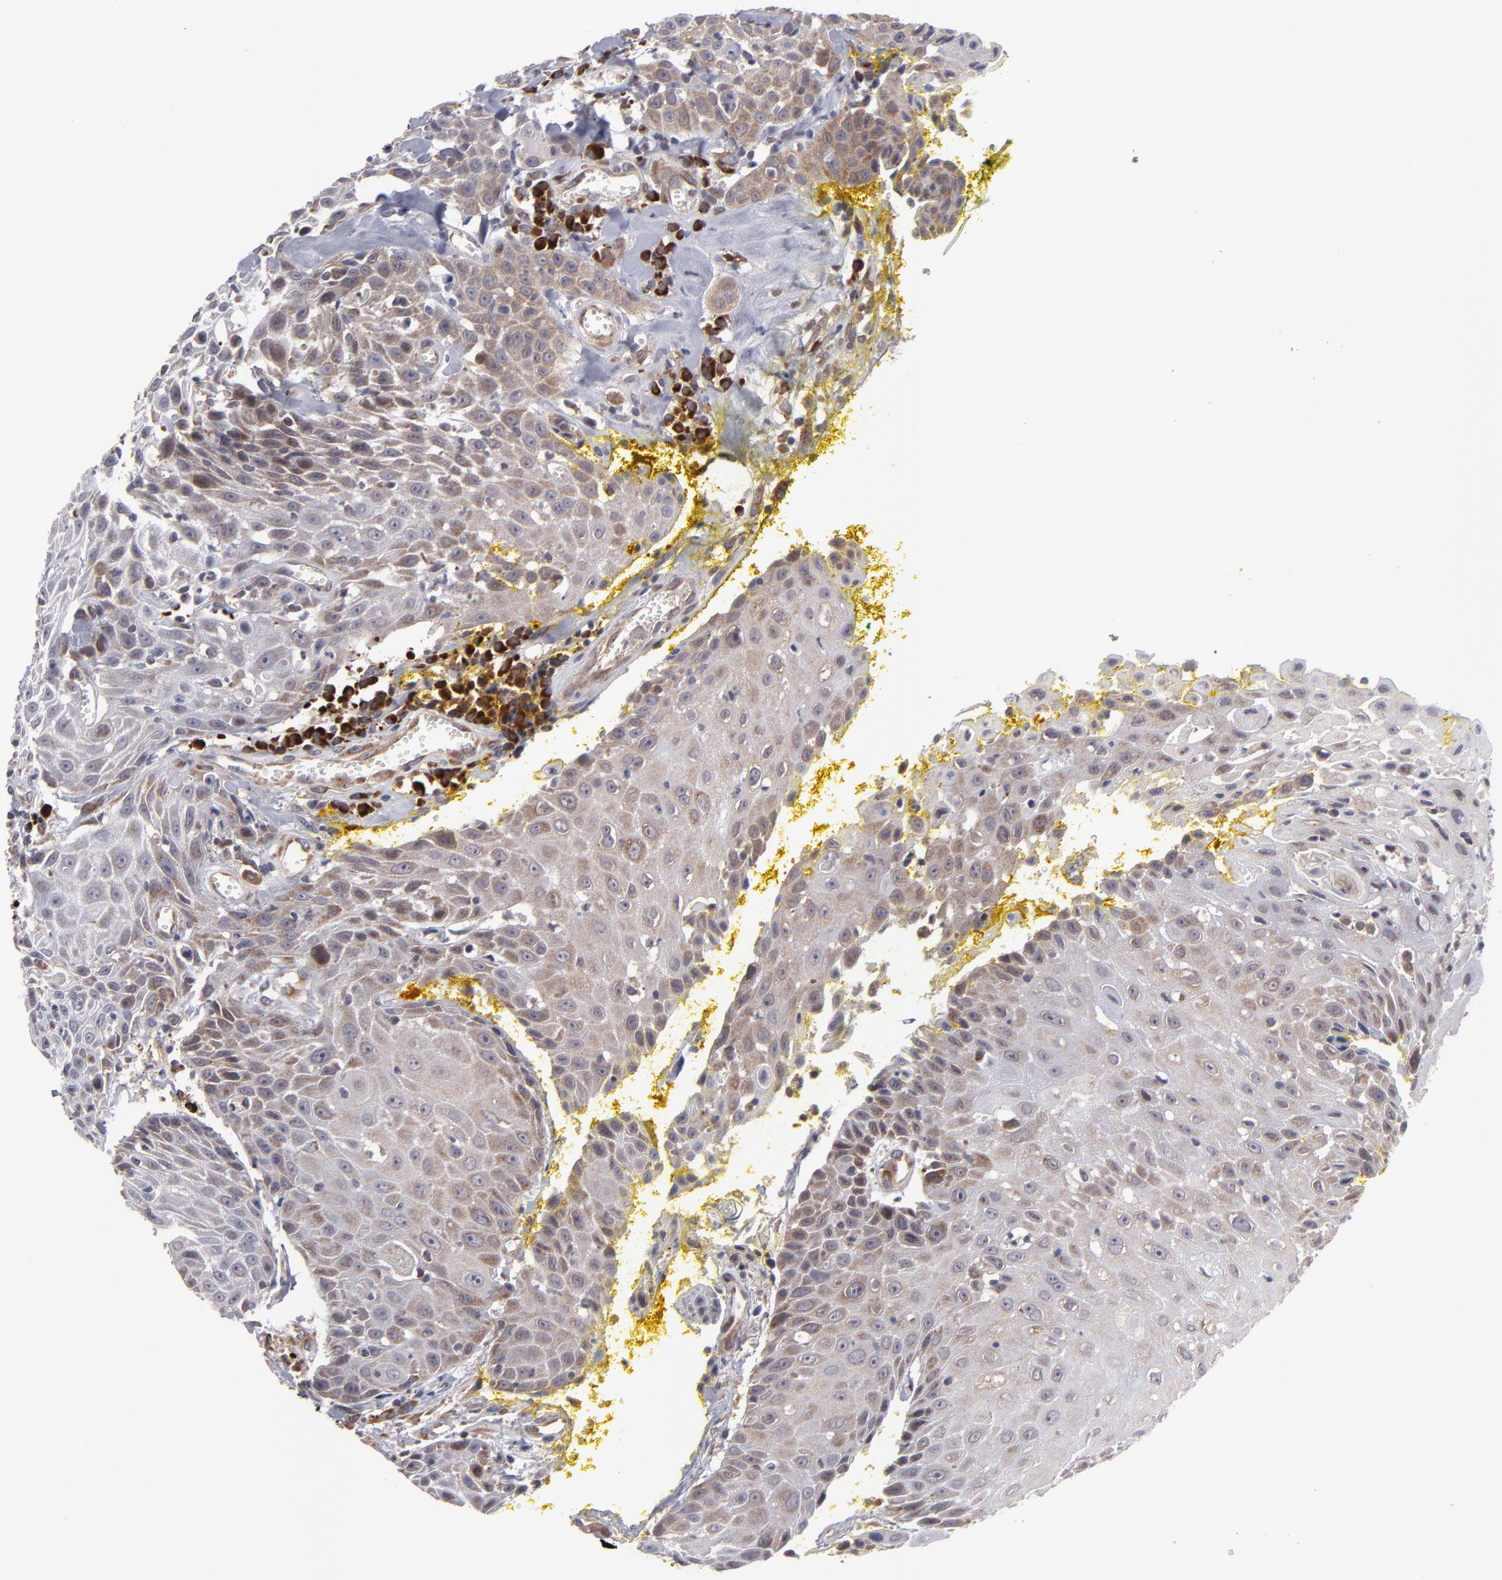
{"staining": {"intensity": "moderate", "quantity": ">75%", "location": "cytoplasmic/membranous"}, "tissue": "head and neck cancer", "cell_type": "Tumor cells", "image_type": "cancer", "snomed": [{"axis": "morphology", "description": "Squamous cell carcinoma, NOS"}, {"axis": "topography", "description": "Oral tissue"}, {"axis": "topography", "description": "Head-Neck"}], "caption": "Human head and neck squamous cell carcinoma stained with a protein marker reveals moderate staining in tumor cells.", "gene": "SND1", "patient": {"sex": "female", "age": 82}}